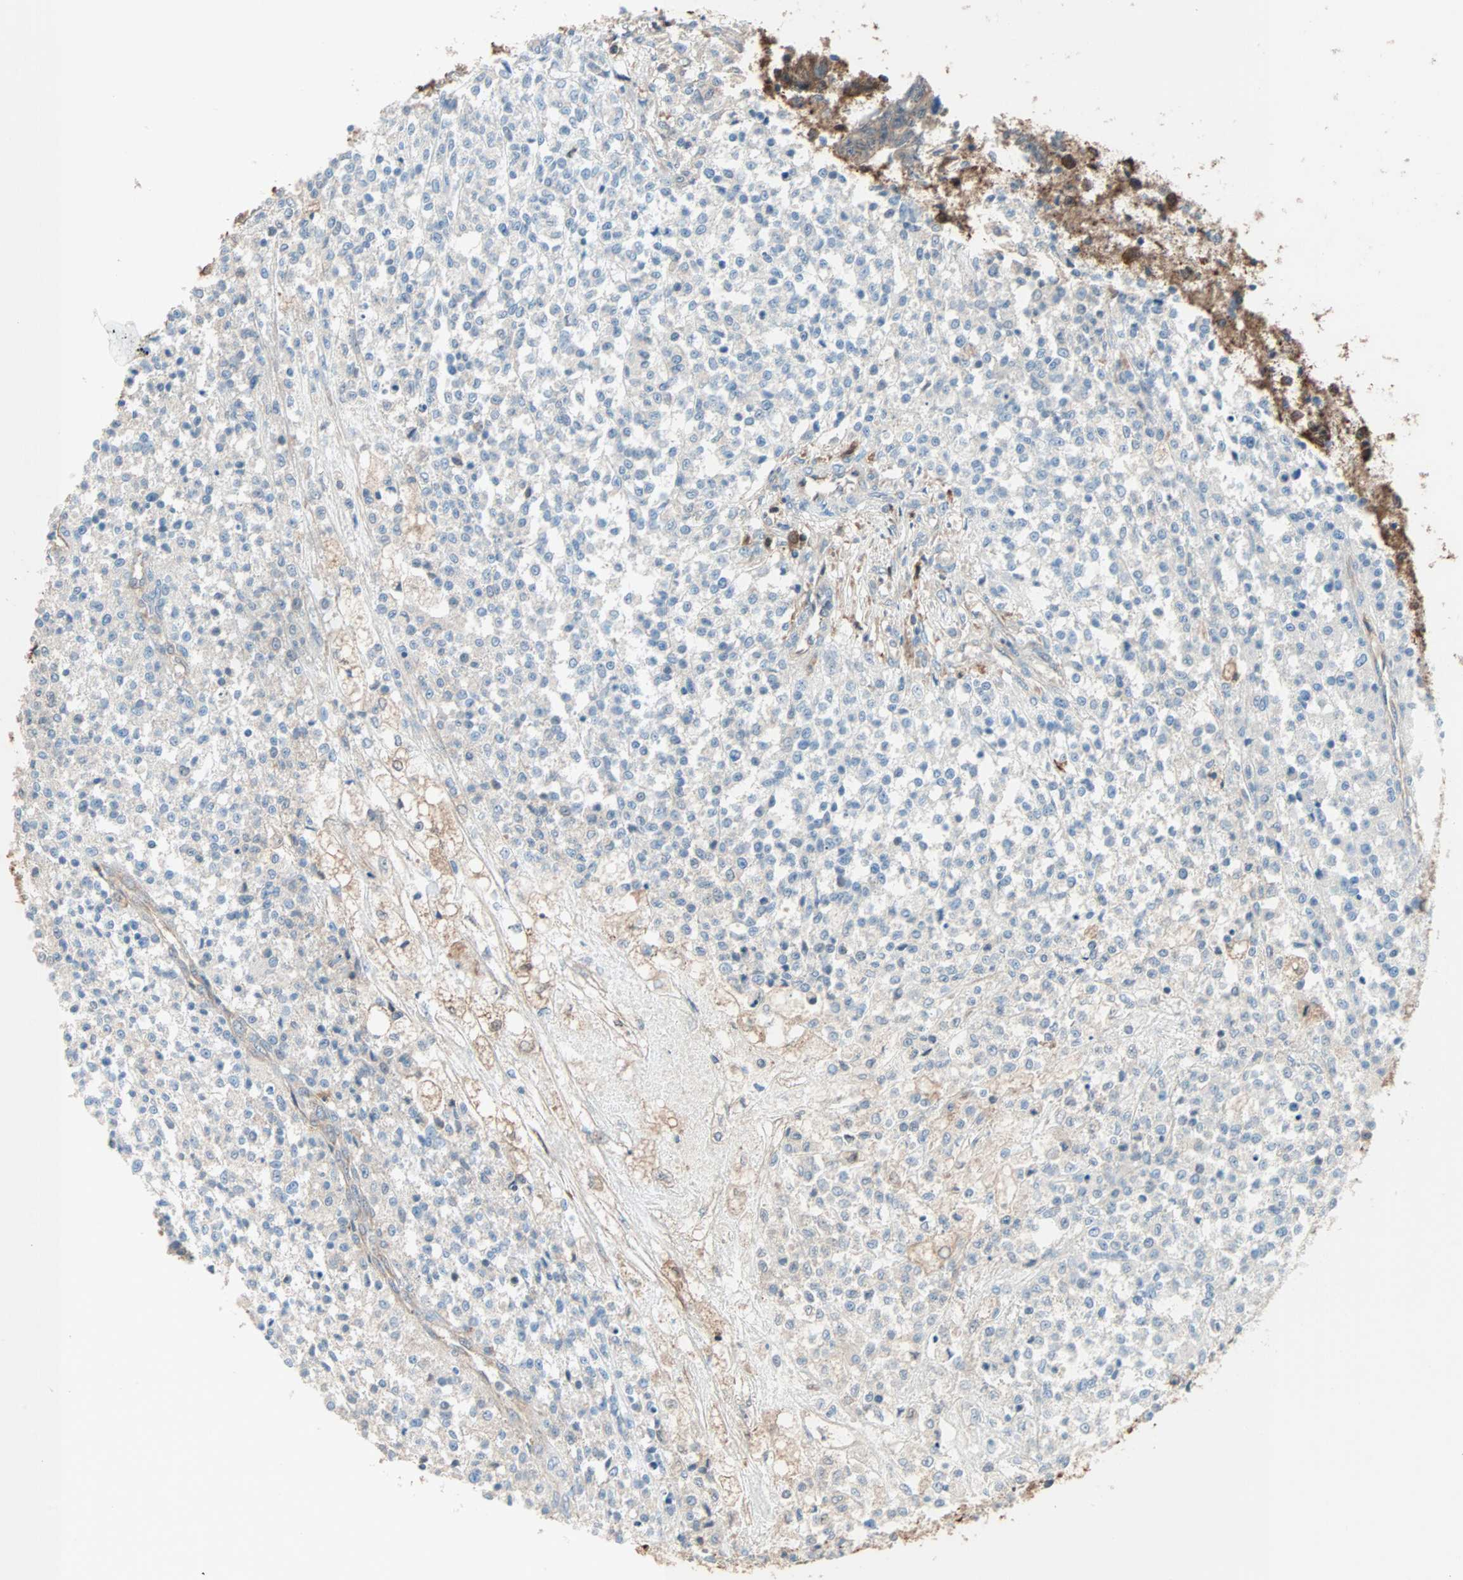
{"staining": {"intensity": "negative", "quantity": "none", "location": "none"}, "tissue": "testis cancer", "cell_type": "Tumor cells", "image_type": "cancer", "snomed": [{"axis": "morphology", "description": "Seminoma, NOS"}, {"axis": "topography", "description": "Testis"}], "caption": "Immunohistochemical staining of seminoma (testis) displays no significant staining in tumor cells.", "gene": "PRDX1", "patient": {"sex": "male", "age": 59}}